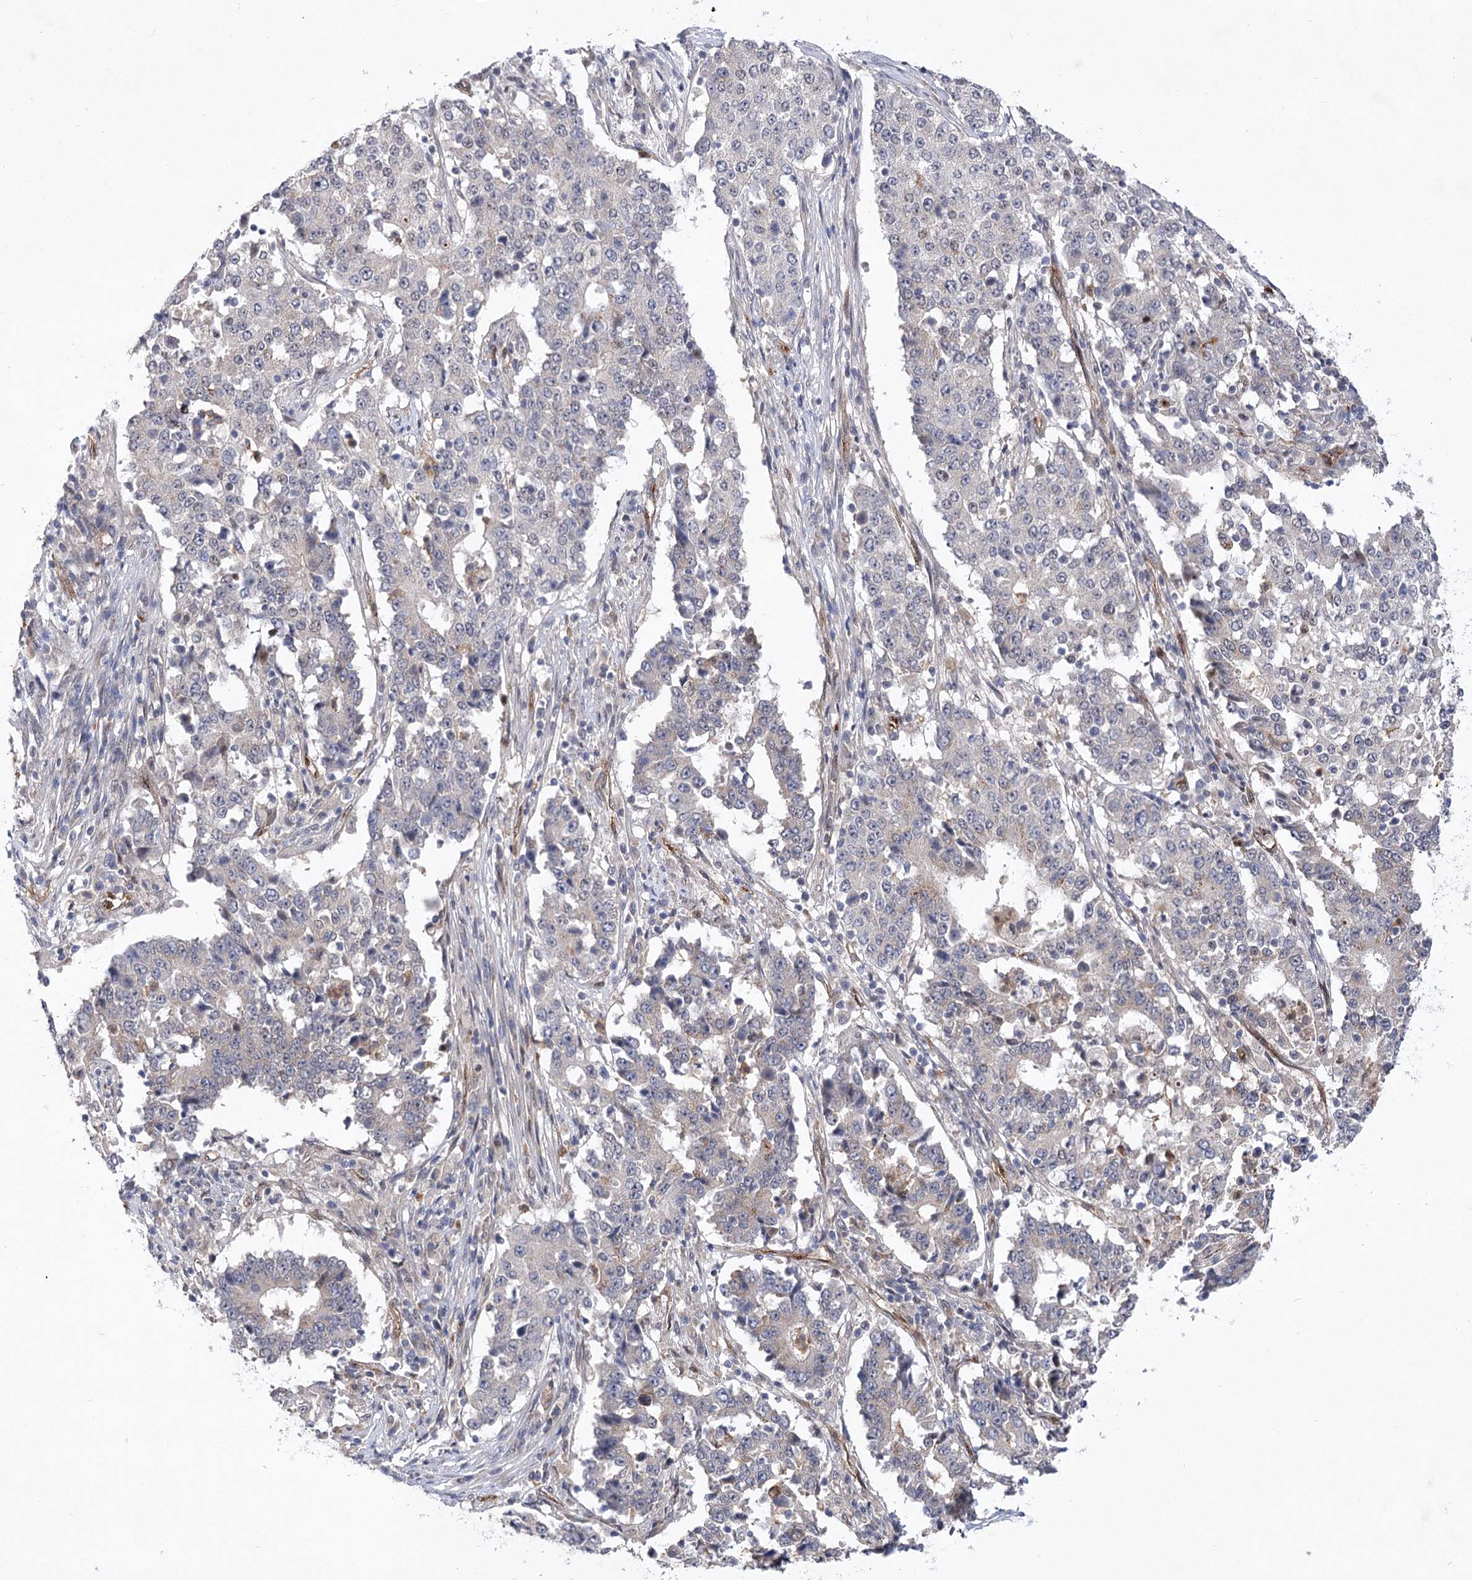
{"staining": {"intensity": "negative", "quantity": "none", "location": "none"}, "tissue": "stomach cancer", "cell_type": "Tumor cells", "image_type": "cancer", "snomed": [{"axis": "morphology", "description": "Adenocarcinoma, NOS"}, {"axis": "topography", "description": "Stomach"}], "caption": "Human adenocarcinoma (stomach) stained for a protein using immunohistochemistry demonstrates no staining in tumor cells.", "gene": "ARHGAP31", "patient": {"sex": "male", "age": 59}}